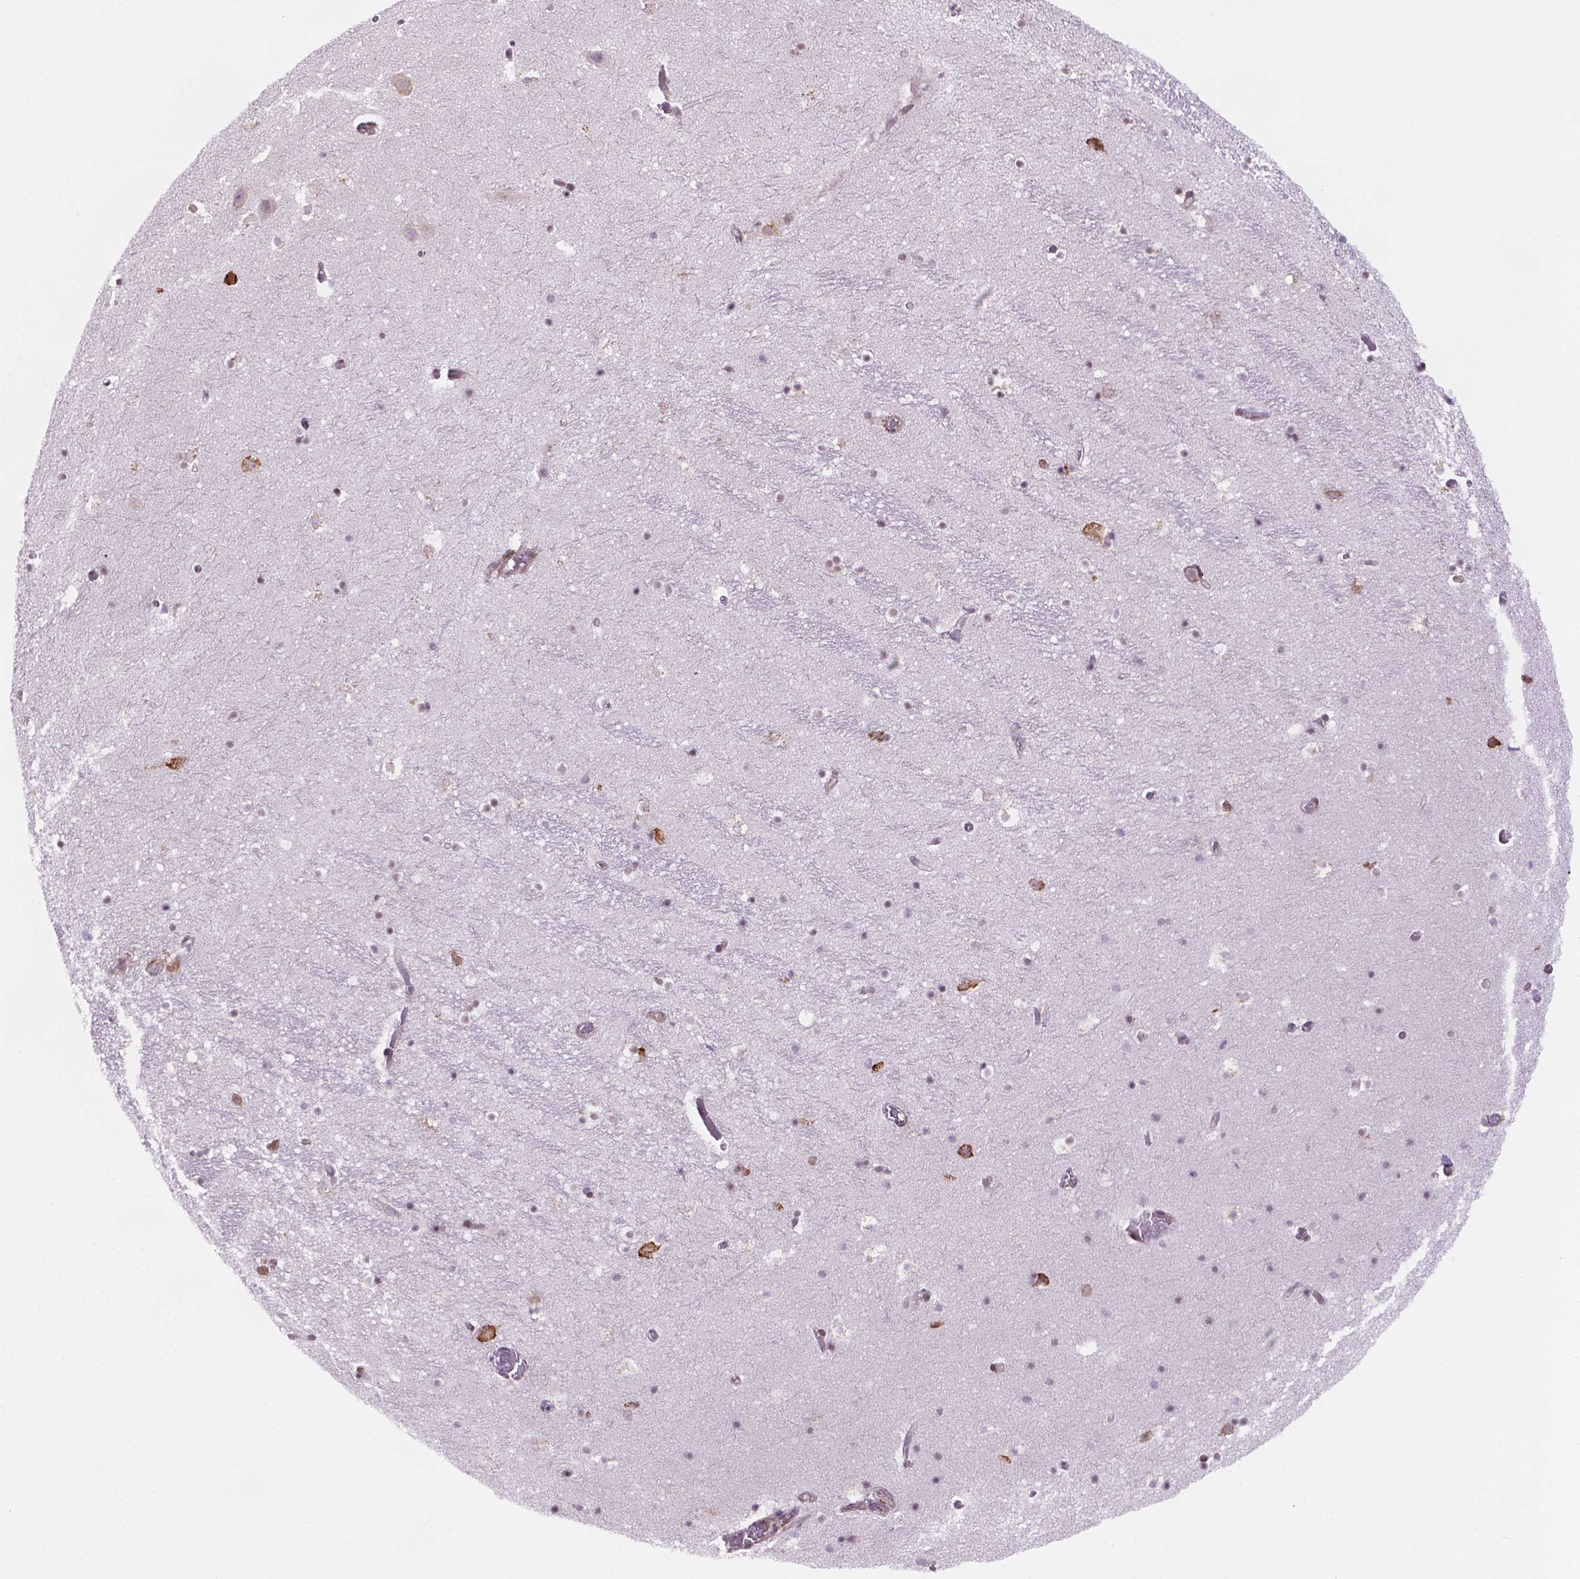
{"staining": {"intensity": "negative", "quantity": "none", "location": "none"}, "tissue": "hippocampus", "cell_type": "Glial cells", "image_type": "normal", "snomed": [{"axis": "morphology", "description": "Normal tissue, NOS"}, {"axis": "topography", "description": "Hippocampus"}], "caption": "Immunohistochemistry image of unremarkable hippocampus: hippocampus stained with DAB demonstrates no significant protein staining in glial cells.", "gene": "FNIP1", "patient": {"sex": "male", "age": 26}}